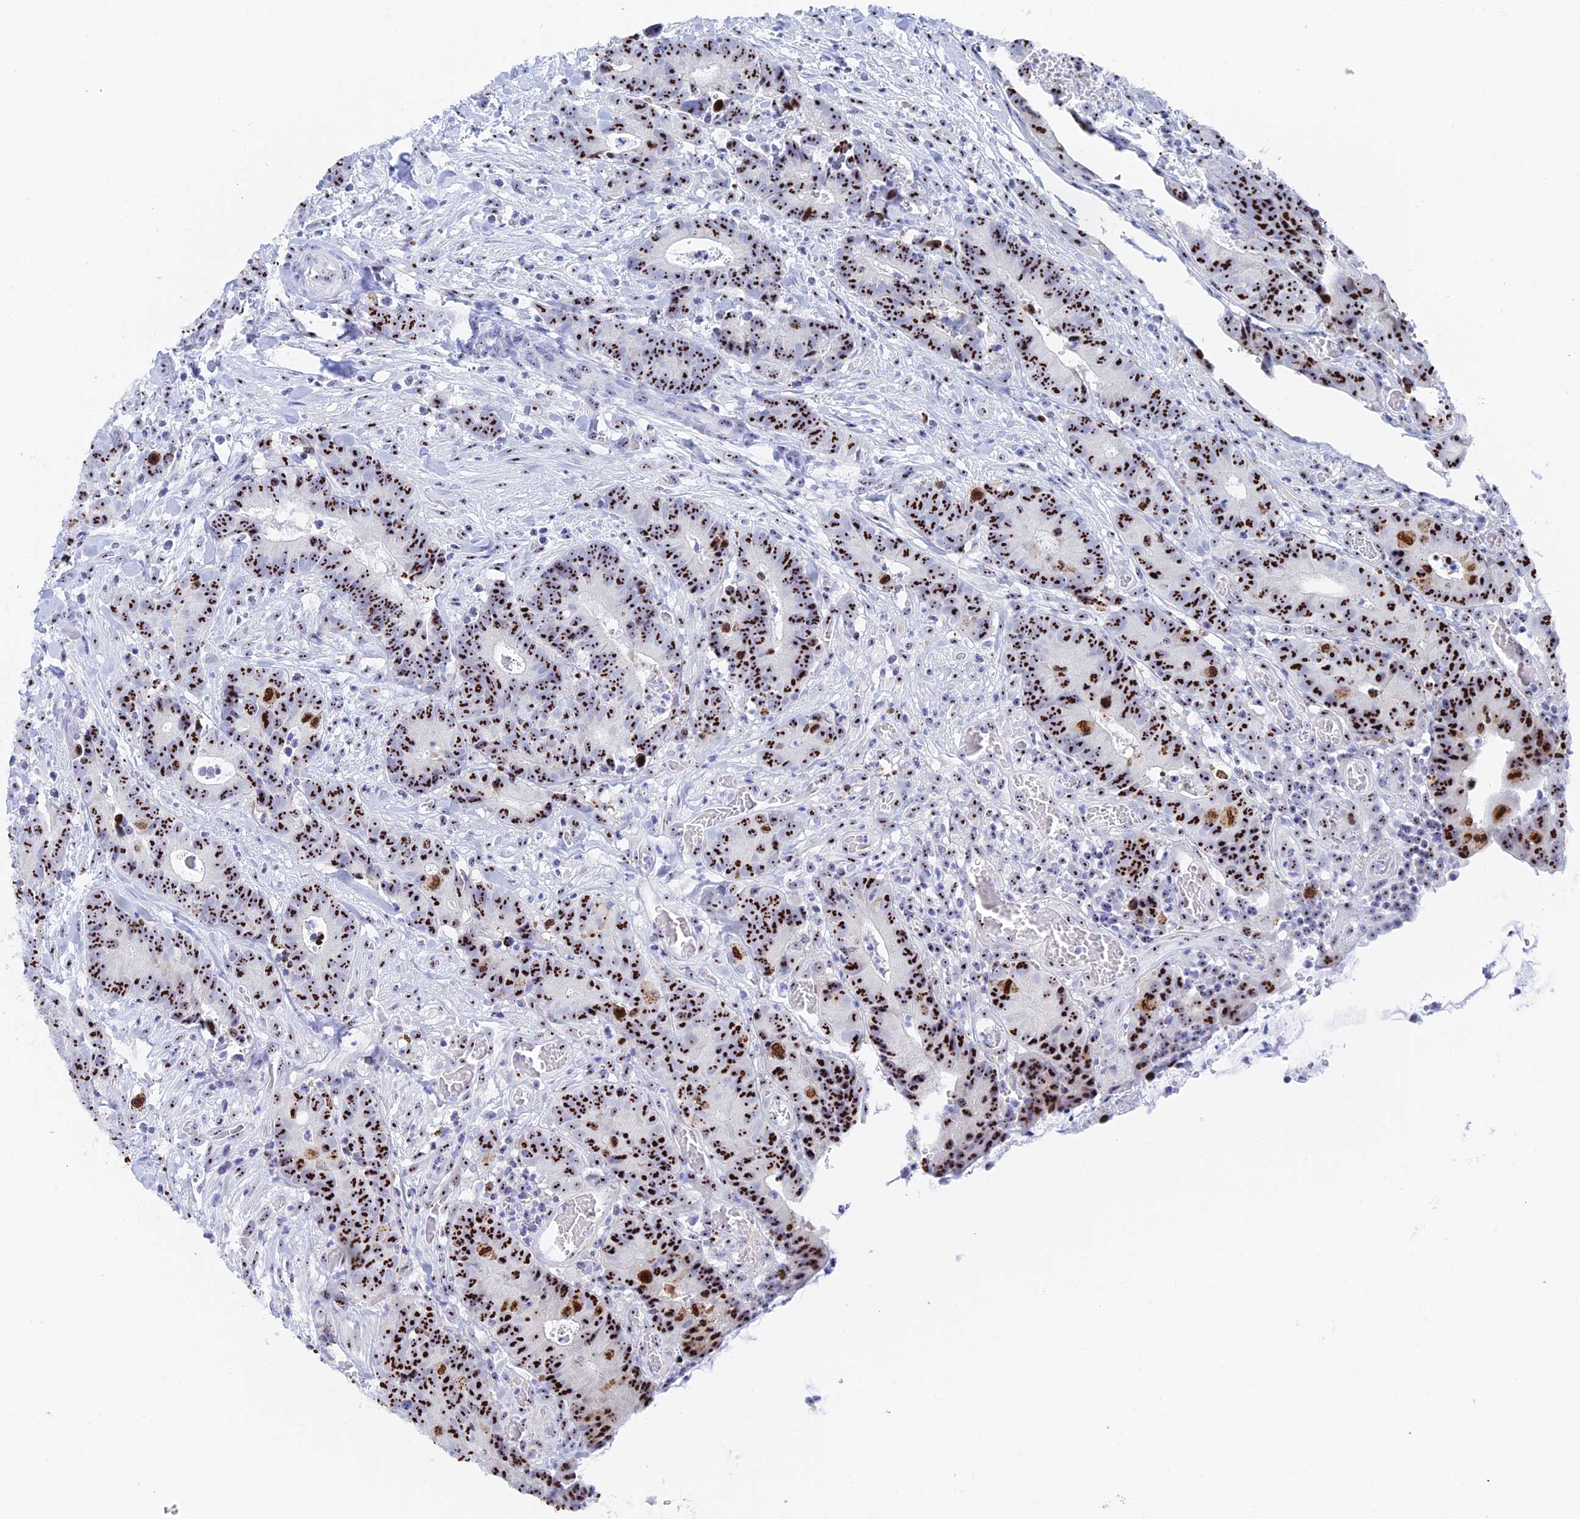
{"staining": {"intensity": "strong", "quantity": ">75%", "location": "nuclear"}, "tissue": "colorectal cancer", "cell_type": "Tumor cells", "image_type": "cancer", "snomed": [{"axis": "morphology", "description": "Adenocarcinoma, NOS"}, {"axis": "topography", "description": "Colon"}], "caption": "Approximately >75% of tumor cells in adenocarcinoma (colorectal) reveal strong nuclear protein expression as visualized by brown immunohistochemical staining.", "gene": "RSL1D1", "patient": {"sex": "female", "age": 57}}